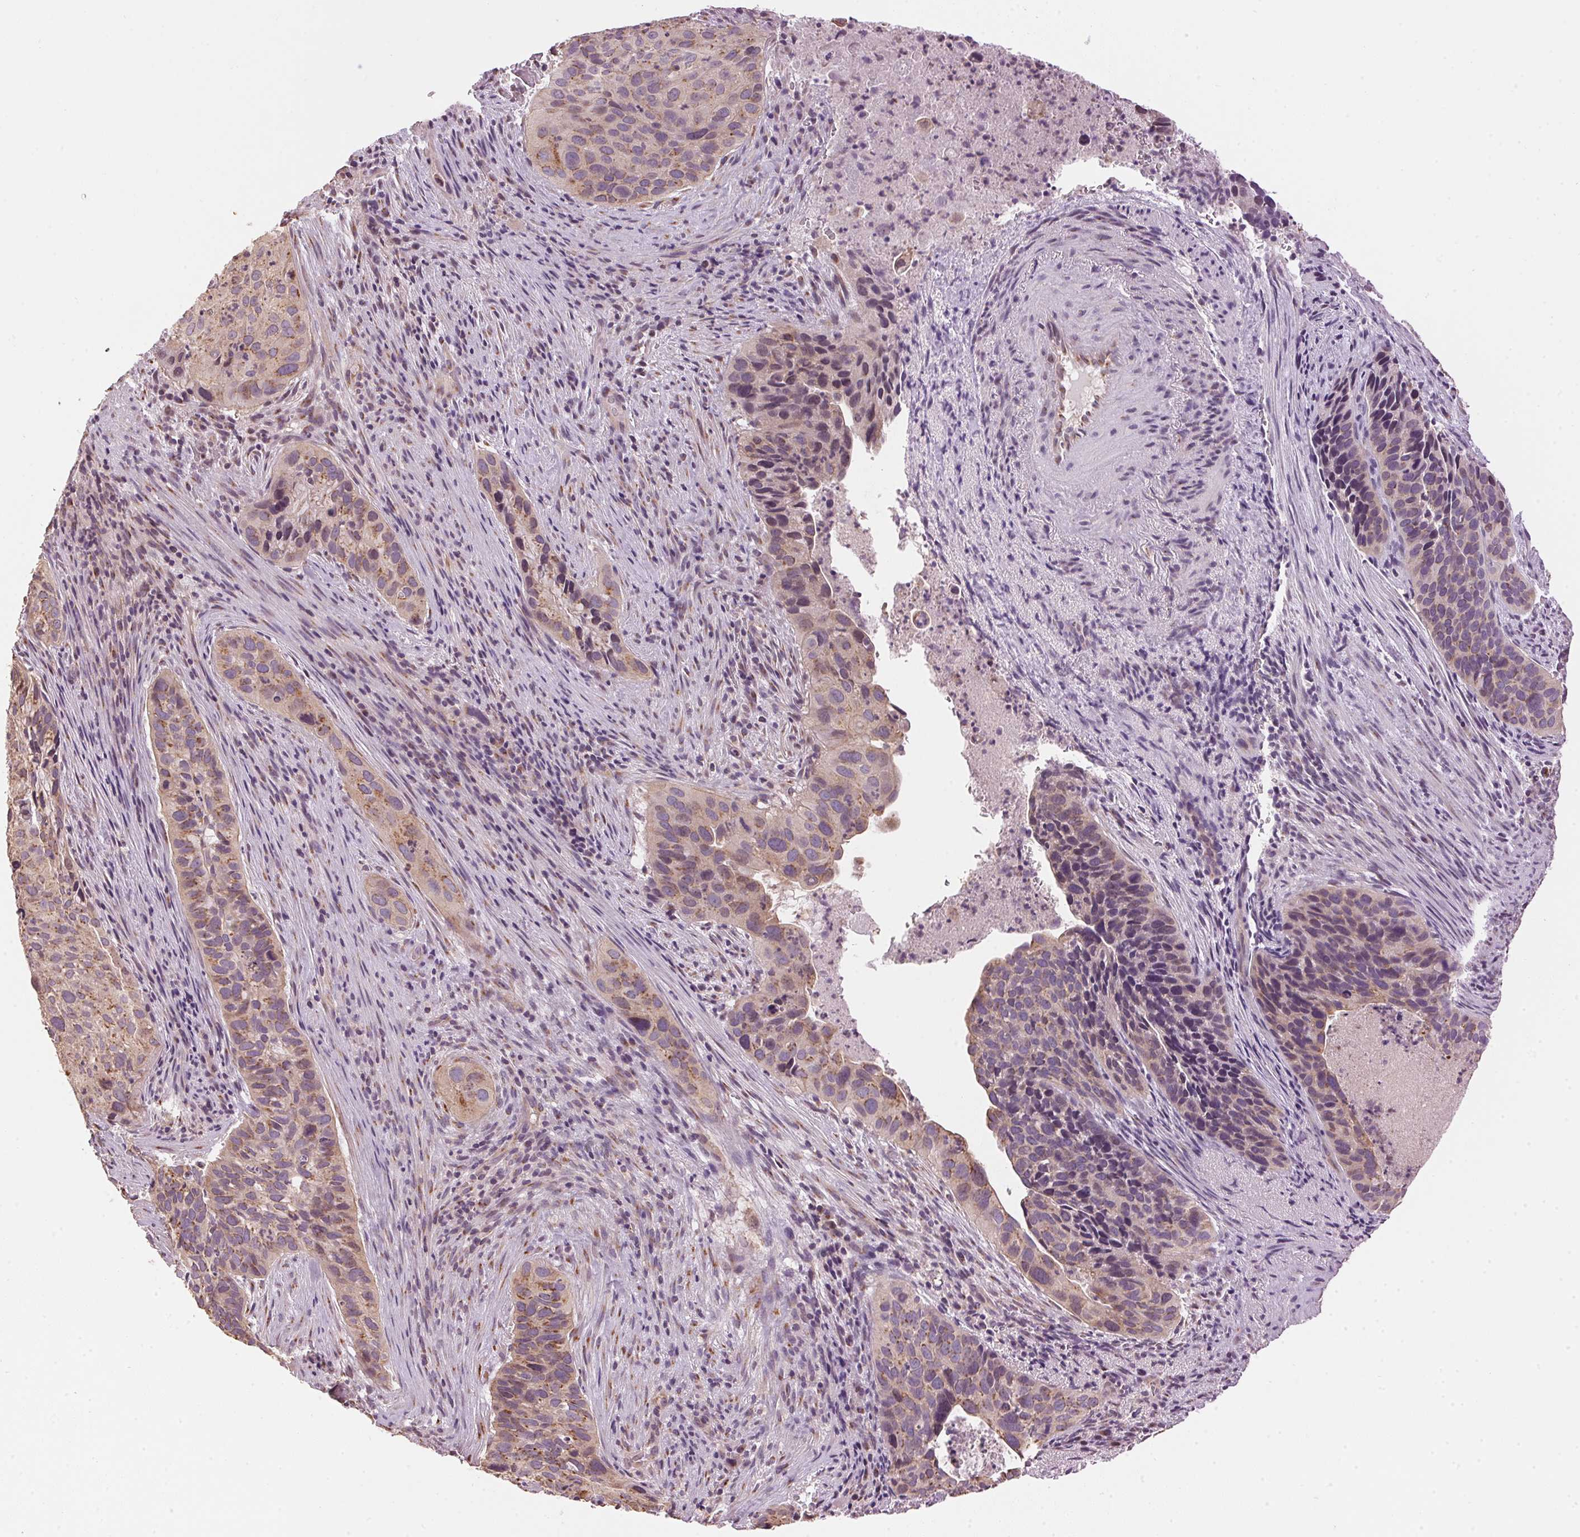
{"staining": {"intensity": "moderate", "quantity": "25%-75%", "location": "cytoplasmic/membranous"}, "tissue": "cervical cancer", "cell_type": "Tumor cells", "image_type": "cancer", "snomed": [{"axis": "morphology", "description": "Squamous cell carcinoma, NOS"}, {"axis": "topography", "description": "Cervix"}], "caption": "This is an image of immunohistochemistry (IHC) staining of cervical squamous cell carcinoma, which shows moderate expression in the cytoplasmic/membranous of tumor cells.", "gene": "GOLPH3", "patient": {"sex": "female", "age": 38}}